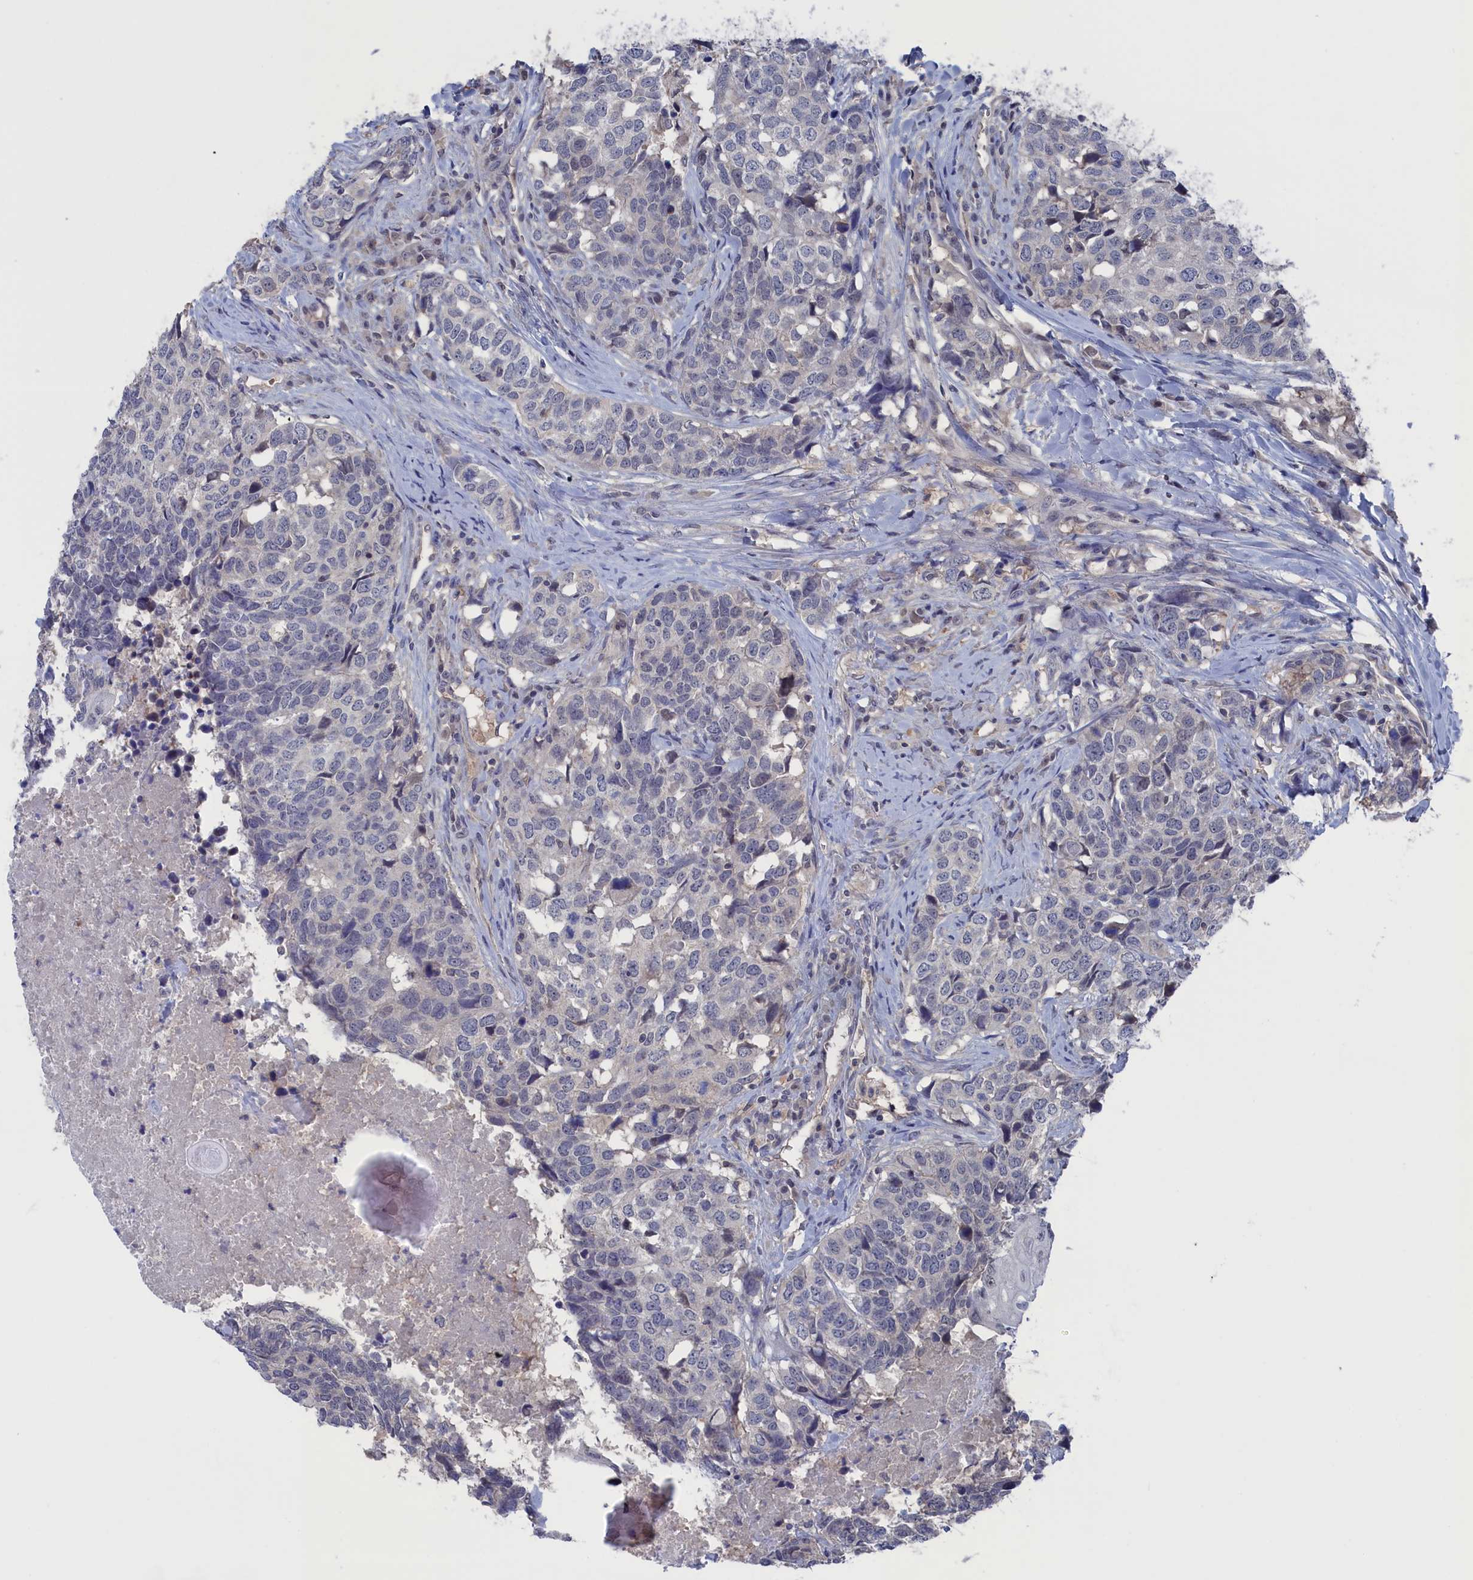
{"staining": {"intensity": "negative", "quantity": "none", "location": "none"}, "tissue": "head and neck cancer", "cell_type": "Tumor cells", "image_type": "cancer", "snomed": [{"axis": "morphology", "description": "Squamous cell carcinoma, NOS"}, {"axis": "topography", "description": "Head-Neck"}], "caption": "The image shows no staining of tumor cells in head and neck squamous cell carcinoma.", "gene": "NUTF2", "patient": {"sex": "male", "age": 66}}